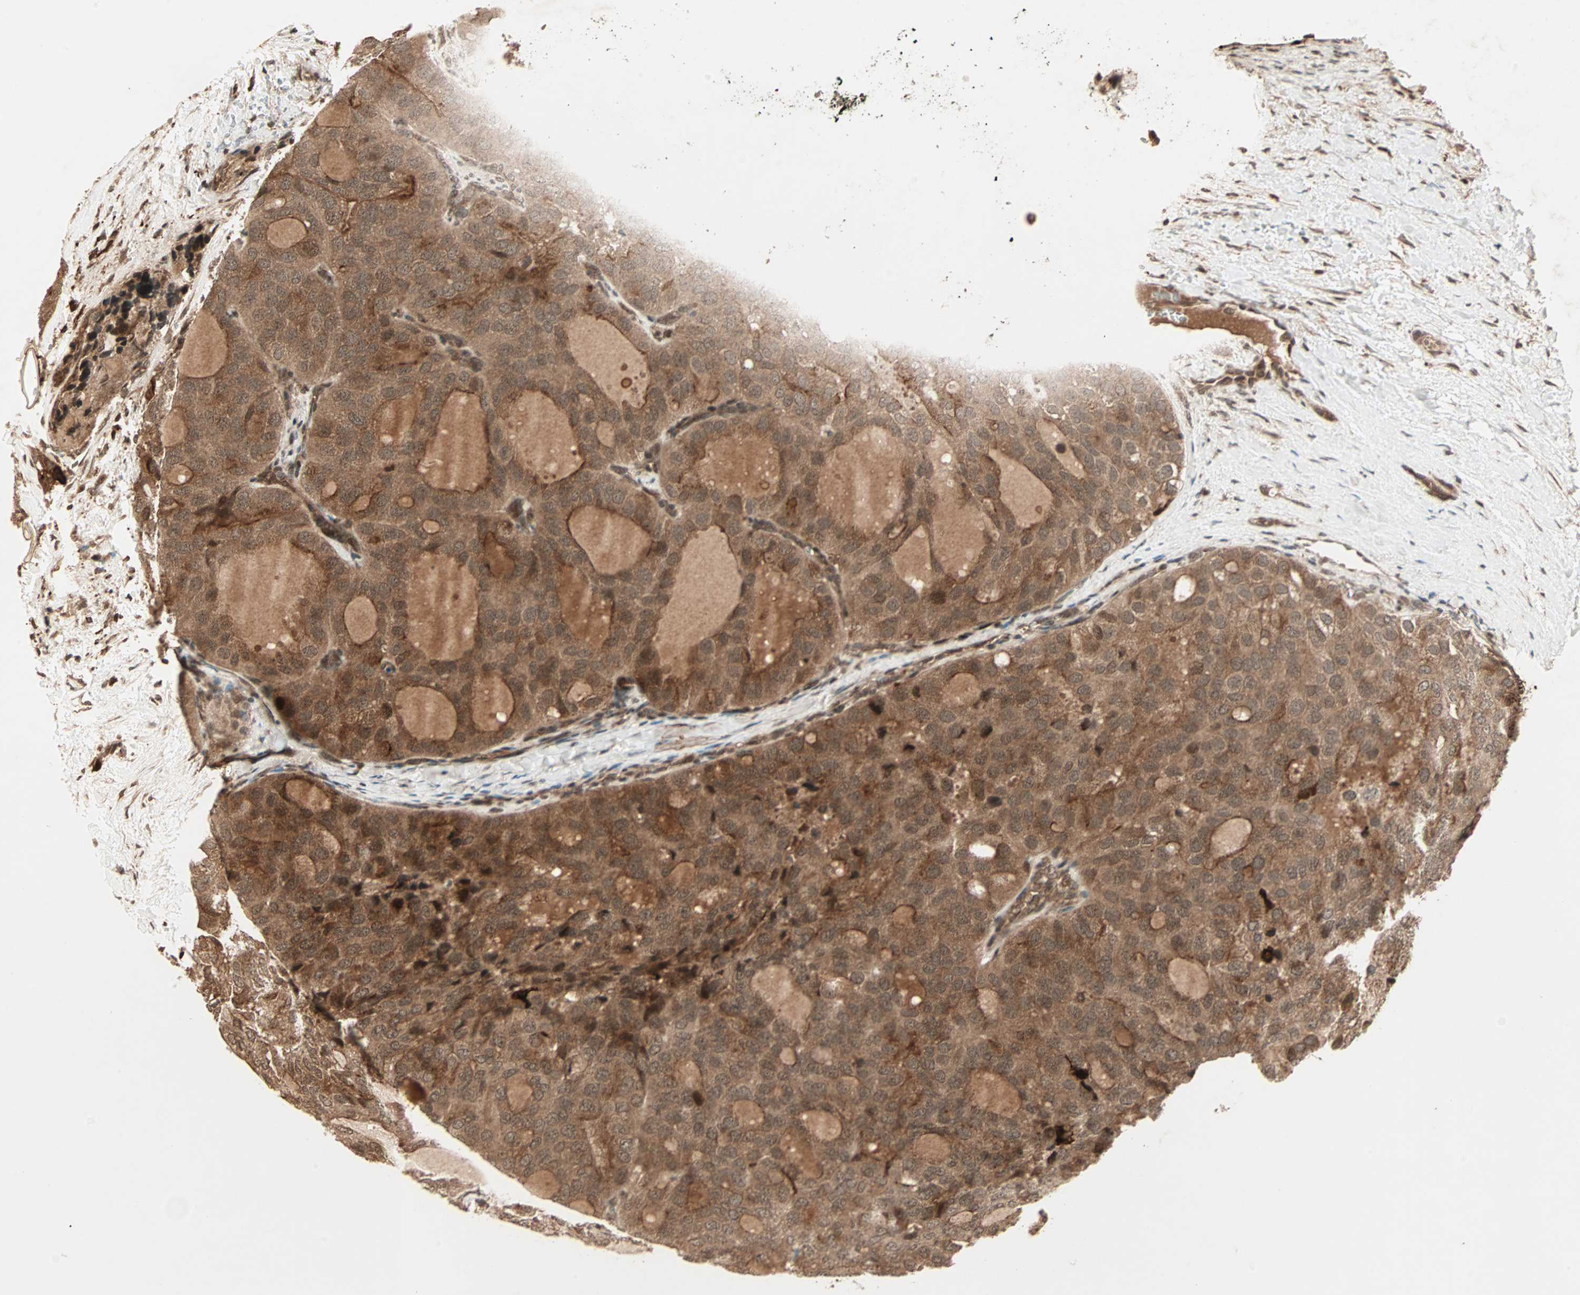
{"staining": {"intensity": "strong", "quantity": ">75%", "location": "cytoplasmic/membranous"}, "tissue": "thyroid cancer", "cell_type": "Tumor cells", "image_type": "cancer", "snomed": [{"axis": "morphology", "description": "Follicular adenoma carcinoma, NOS"}, {"axis": "topography", "description": "Thyroid gland"}], "caption": "Immunohistochemistry (IHC) (DAB (3,3'-diaminobenzidine)) staining of follicular adenoma carcinoma (thyroid) demonstrates strong cytoplasmic/membranous protein expression in about >75% of tumor cells. The staining was performed using DAB (3,3'-diaminobenzidine), with brown indicating positive protein expression. Nuclei are stained blue with hematoxylin.", "gene": "RFFL", "patient": {"sex": "male", "age": 75}}